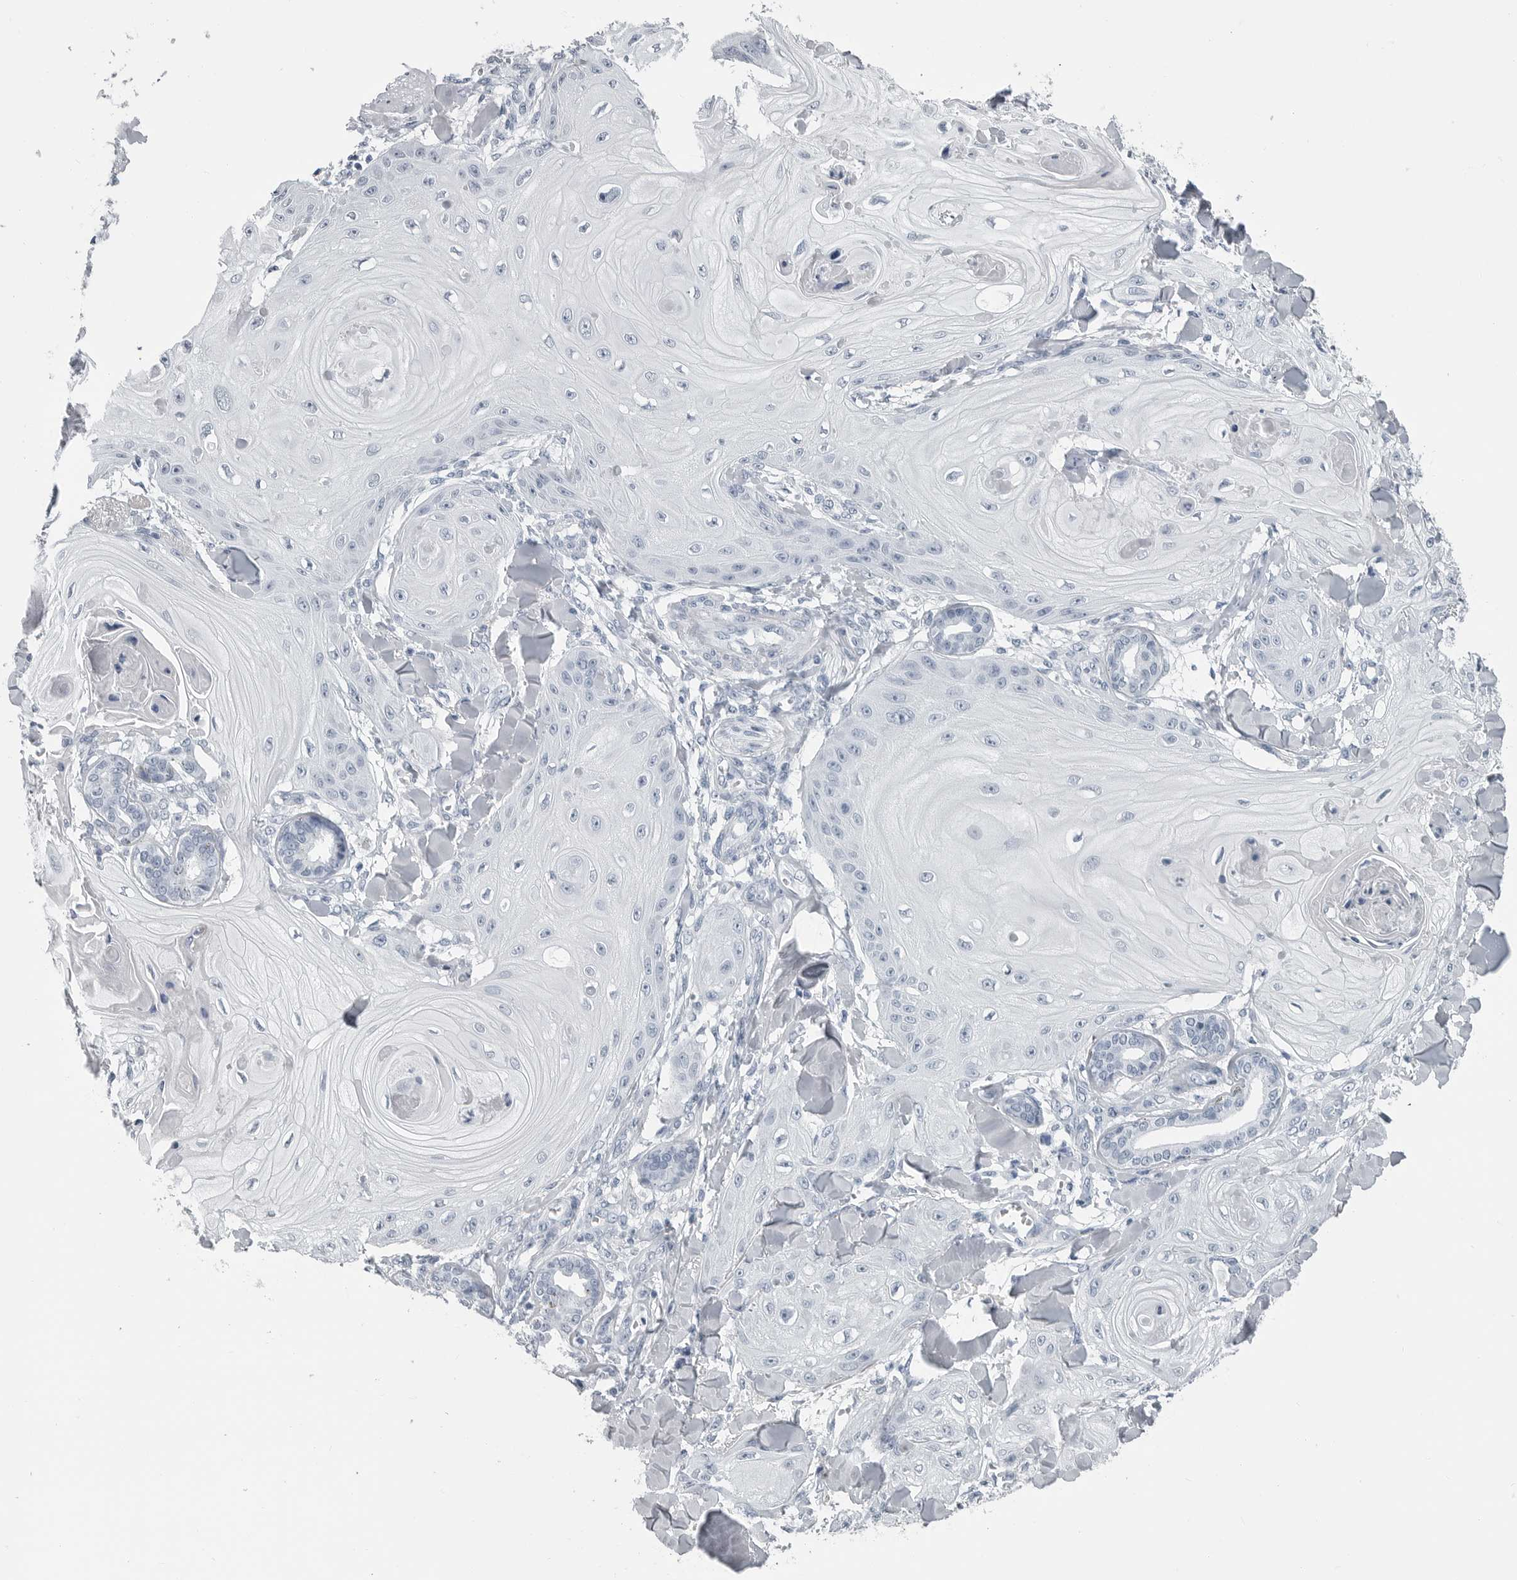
{"staining": {"intensity": "negative", "quantity": "none", "location": "none"}, "tissue": "skin cancer", "cell_type": "Tumor cells", "image_type": "cancer", "snomed": [{"axis": "morphology", "description": "Squamous cell carcinoma, NOS"}, {"axis": "topography", "description": "Skin"}], "caption": "Skin cancer (squamous cell carcinoma) was stained to show a protein in brown. There is no significant staining in tumor cells. (DAB immunohistochemistry, high magnification).", "gene": "AMPD1", "patient": {"sex": "male", "age": 74}}